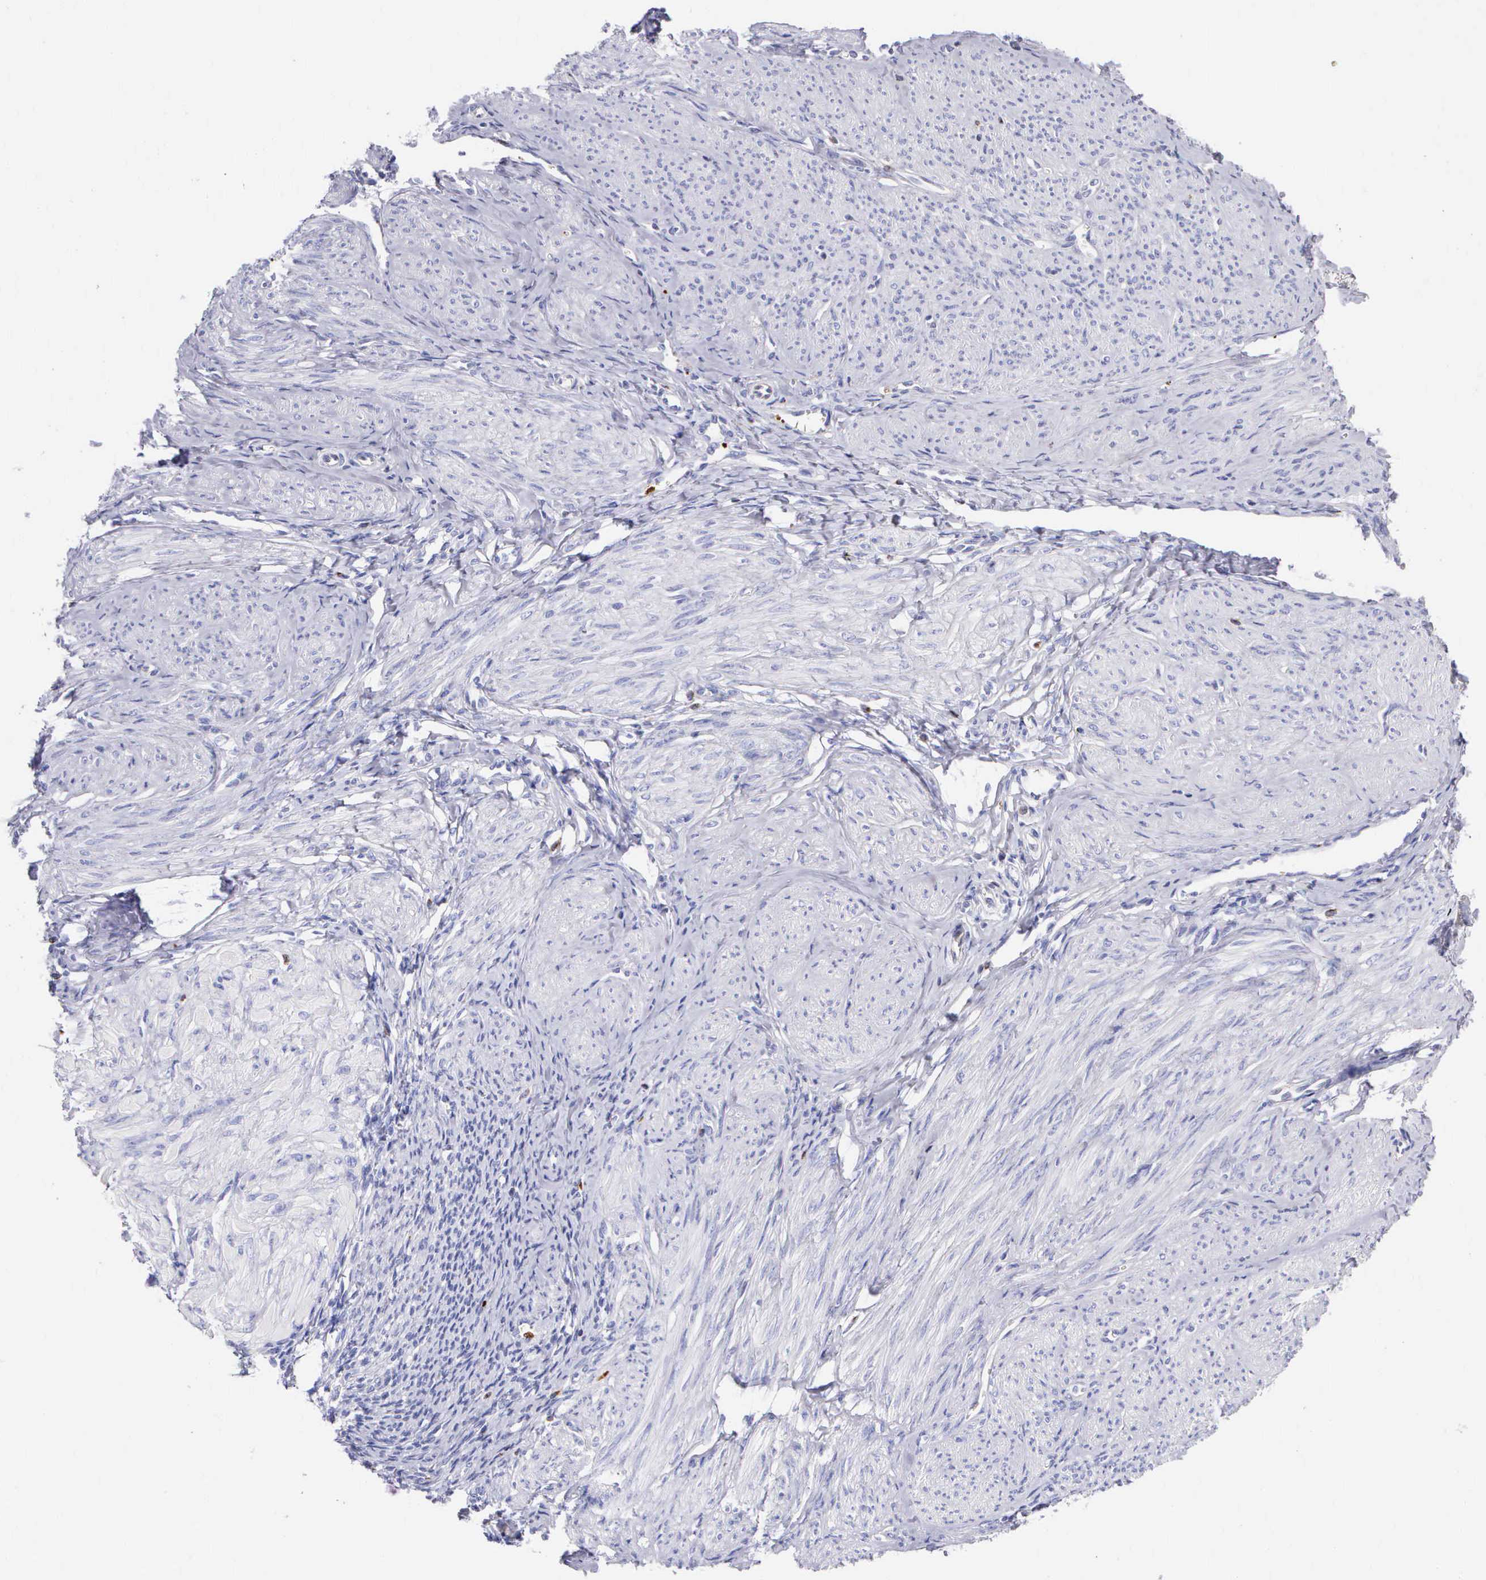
{"staining": {"intensity": "negative", "quantity": "none", "location": "none"}, "tissue": "smooth muscle", "cell_type": "Smooth muscle cells", "image_type": "normal", "snomed": [{"axis": "morphology", "description": "Normal tissue, NOS"}, {"axis": "topography", "description": "Uterus"}], "caption": "This micrograph is of unremarkable smooth muscle stained with immunohistochemistry to label a protein in brown with the nuclei are counter-stained blue. There is no staining in smooth muscle cells. (DAB immunohistochemistry (IHC) with hematoxylin counter stain).", "gene": "SRGN", "patient": {"sex": "female", "age": 45}}